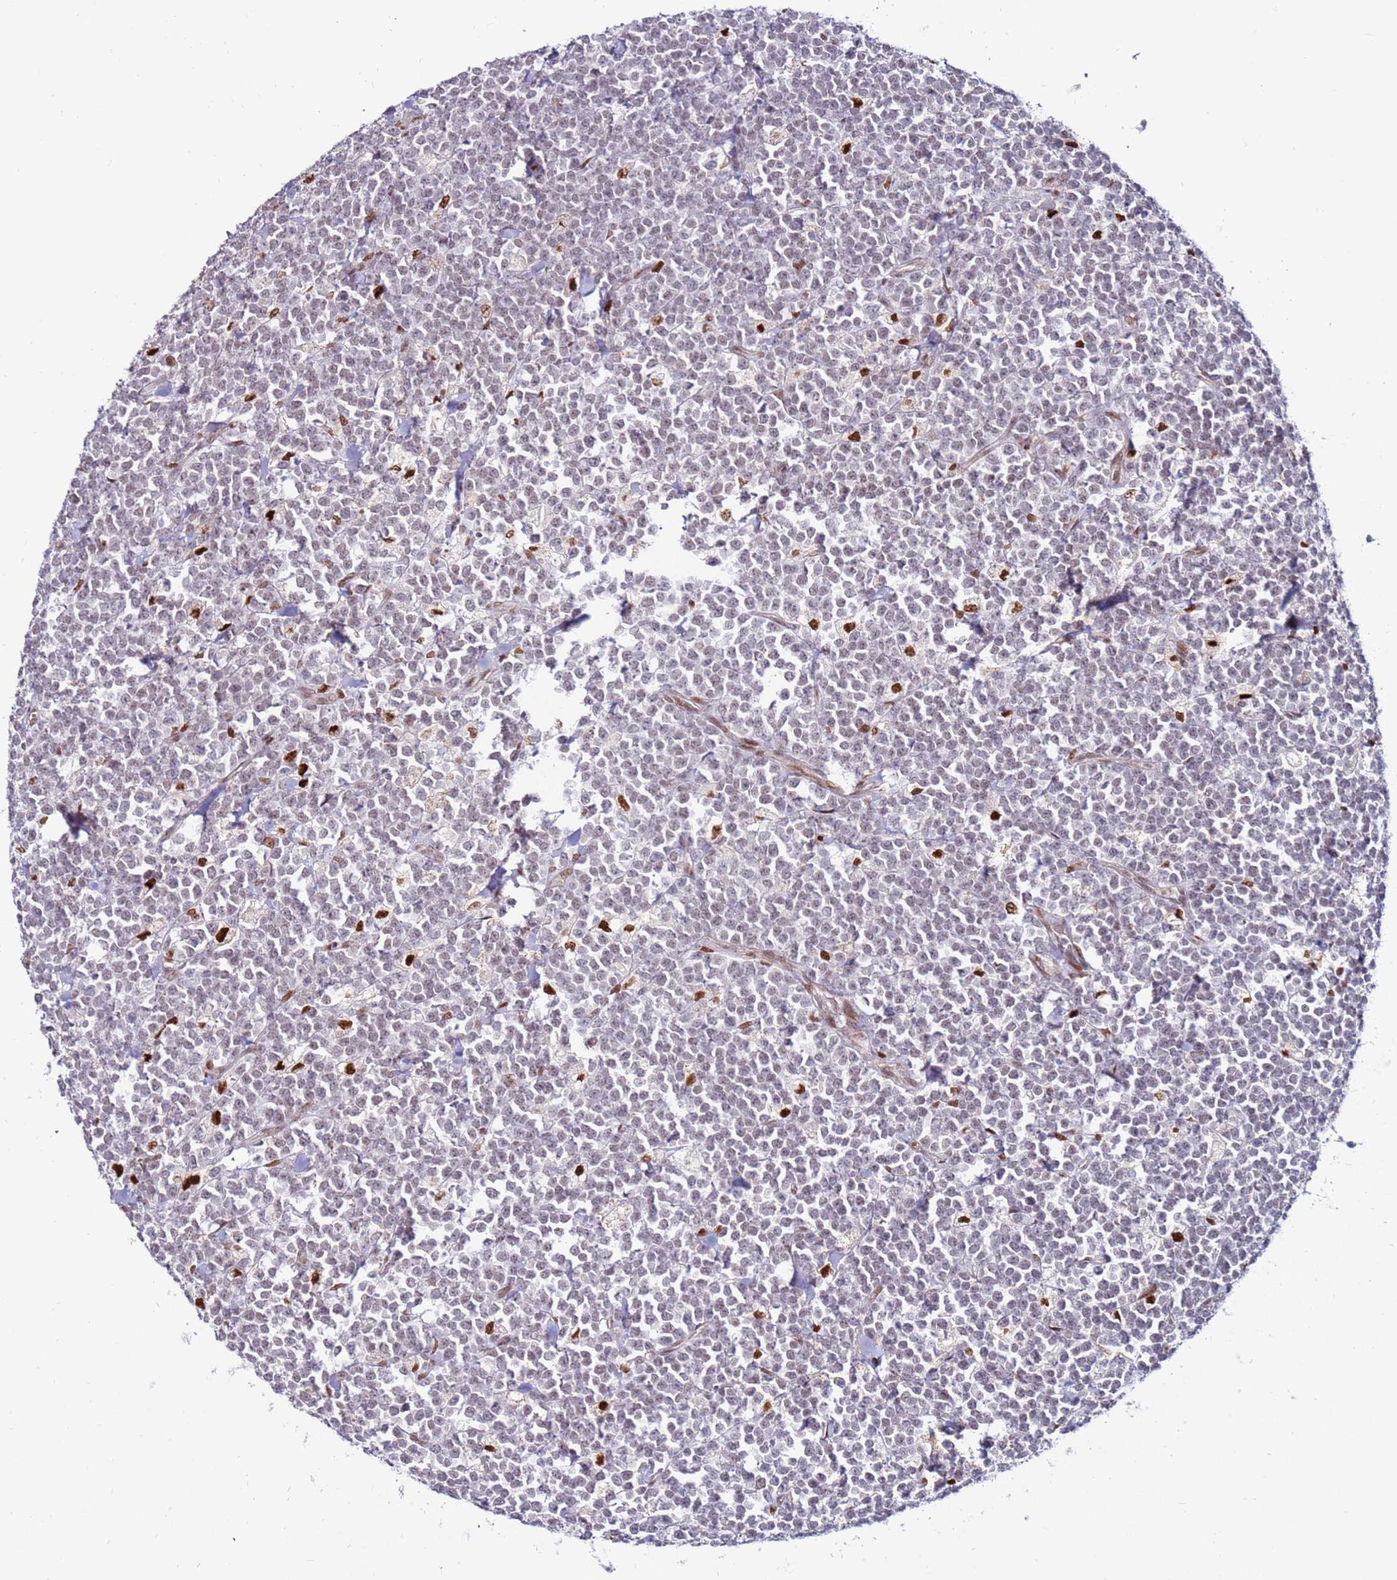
{"staining": {"intensity": "negative", "quantity": "none", "location": "none"}, "tissue": "lymphoma", "cell_type": "Tumor cells", "image_type": "cancer", "snomed": [{"axis": "morphology", "description": "Malignant lymphoma, non-Hodgkin's type, High grade"}, {"axis": "topography", "description": "Small intestine"}, {"axis": "topography", "description": "Colon"}], "caption": "Micrograph shows no significant protein staining in tumor cells of malignant lymphoma, non-Hodgkin's type (high-grade).", "gene": "KPNA4", "patient": {"sex": "male", "age": 8}}